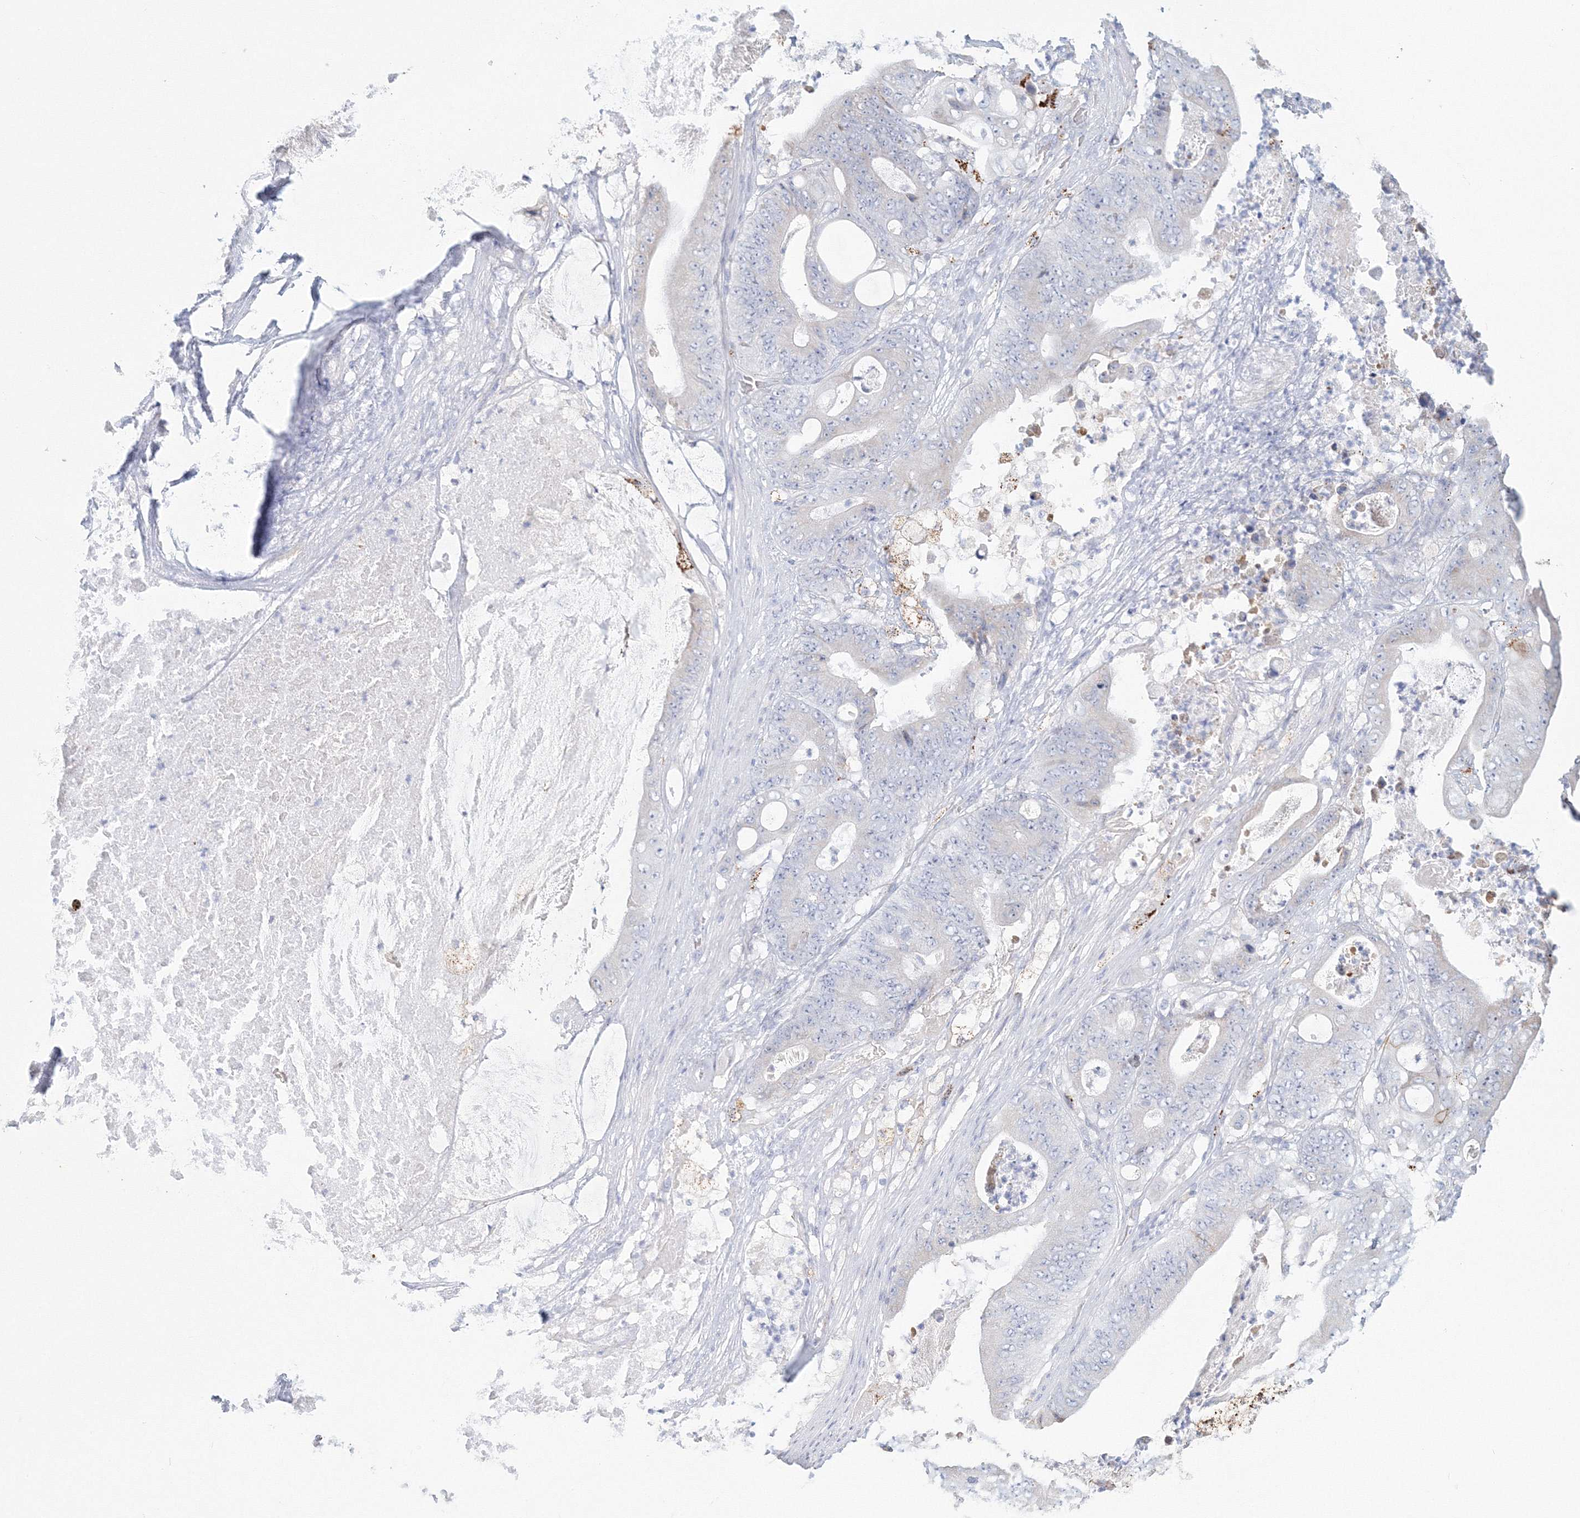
{"staining": {"intensity": "moderate", "quantity": "<25%", "location": "cytoplasmic/membranous"}, "tissue": "stomach cancer", "cell_type": "Tumor cells", "image_type": "cancer", "snomed": [{"axis": "morphology", "description": "Adenocarcinoma, NOS"}, {"axis": "topography", "description": "Stomach"}], "caption": "Immunohistochemistry (IHC) of human stomach cancer (adenocarcinoma) exhibits low levels of moderate cytoplasmic/membranous expression in about <25% of tumor cells. (DAB IHC with brightfield microscopy, high magnification).", "gene": "VSIG1", "patient": {"sex": "female", "age": 73}}